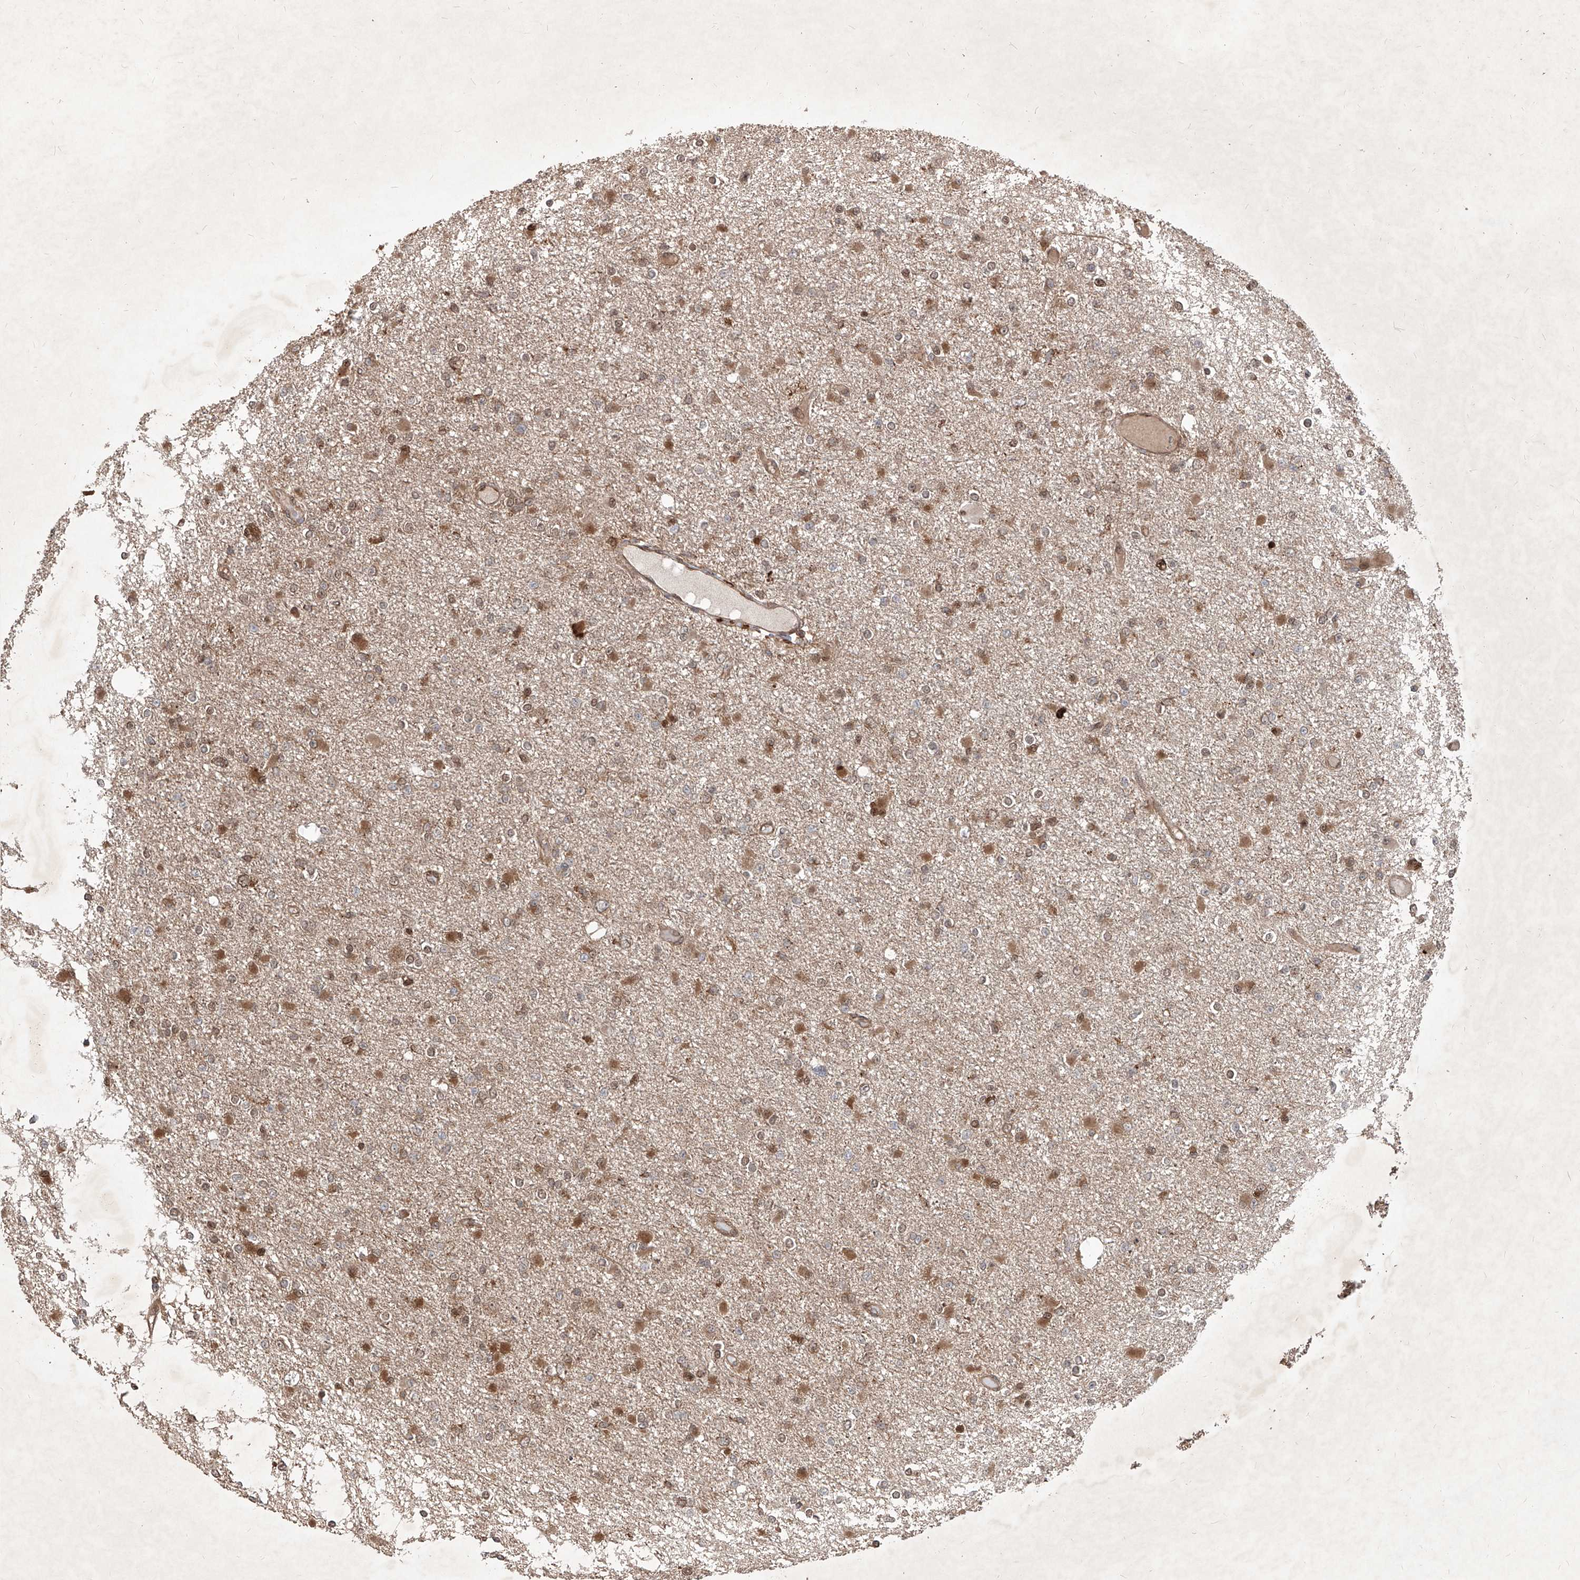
{"staining": {"intensity": "moderate", "quantity": "25%-75%", "location": "cytoplasmic/membranous,nuclear"}, "tissue": "glioma", "cell_type": "Tumor cells", "image_type": "cancer", "snomed": [{"axis": "morphology", "description": "Glioma, malignant, Low grade"}, {"axis": "topography", "description": "Brain"}], "caption": "High-power microscopy captured an immunohistochemistry photomicrograph of glioma, revealing moderate cytoplasmic/membranous and nuclear positivity in approximately 25%-75% of tumor cells.", "gene": "MAGED2", "patient": {"sex": "female", "age": 22}}